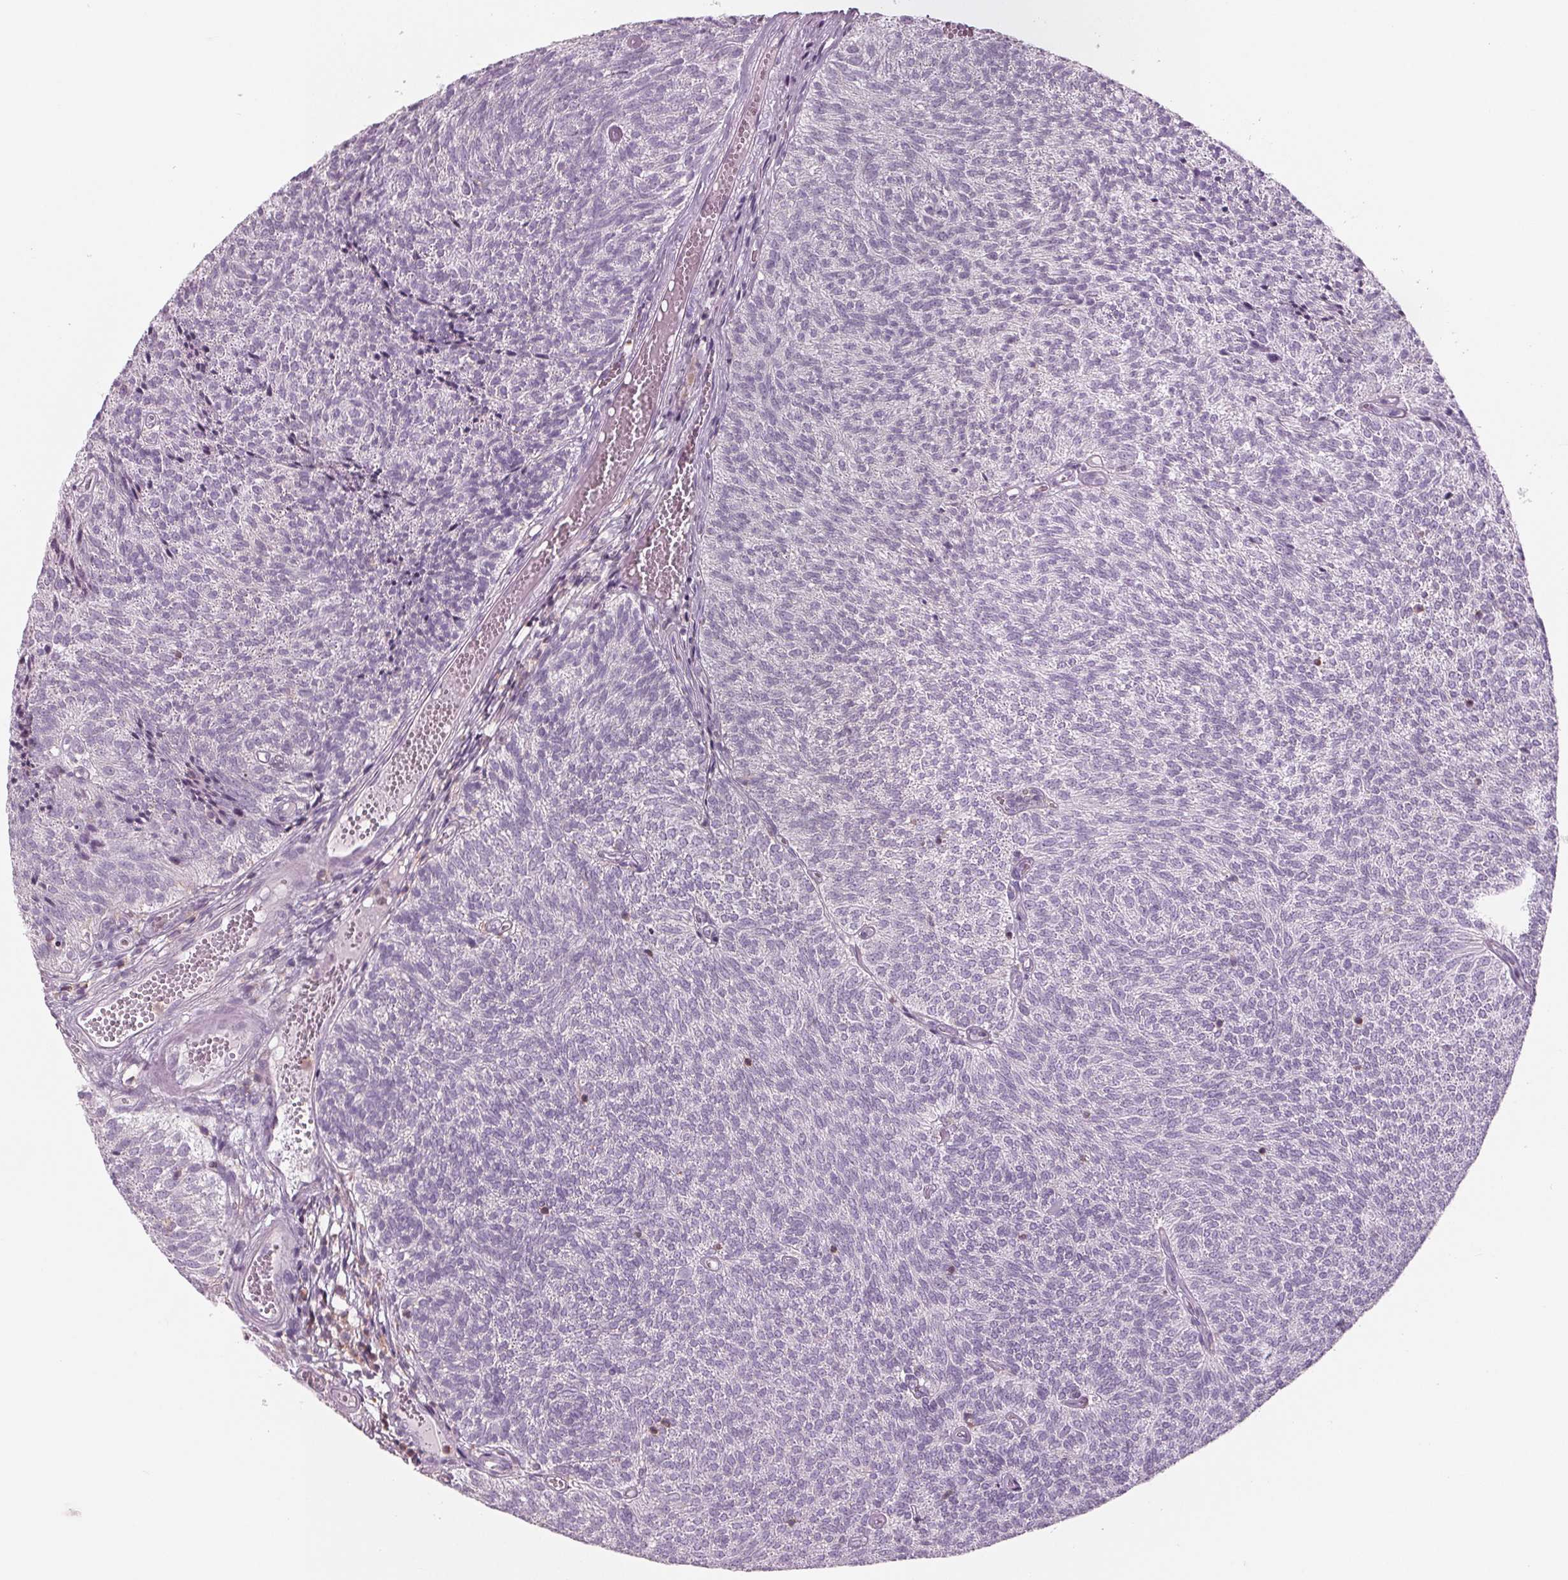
{"staining": {"intensity": "negative", "quantity": "none", "location": "none"}, "tissue": "urothelial cancer", "cell_type": "Tumor cells", "image_type": "cancer", "snomed": [{"axis": "morphology", "description": "Urothelial carcinoma, Low grade"}, {"axis": "topography", "description": "Urinary bladder"}], "caption": "The photomicrograph exhibits no staining of tumor cells in low-grade urothelial carcinoma. (Immunohistochemistry (ihc), brightfield microscopy, high magnification).", "gene": "ARHGAP25", "patient": {"sex": "male", "age": 77}}